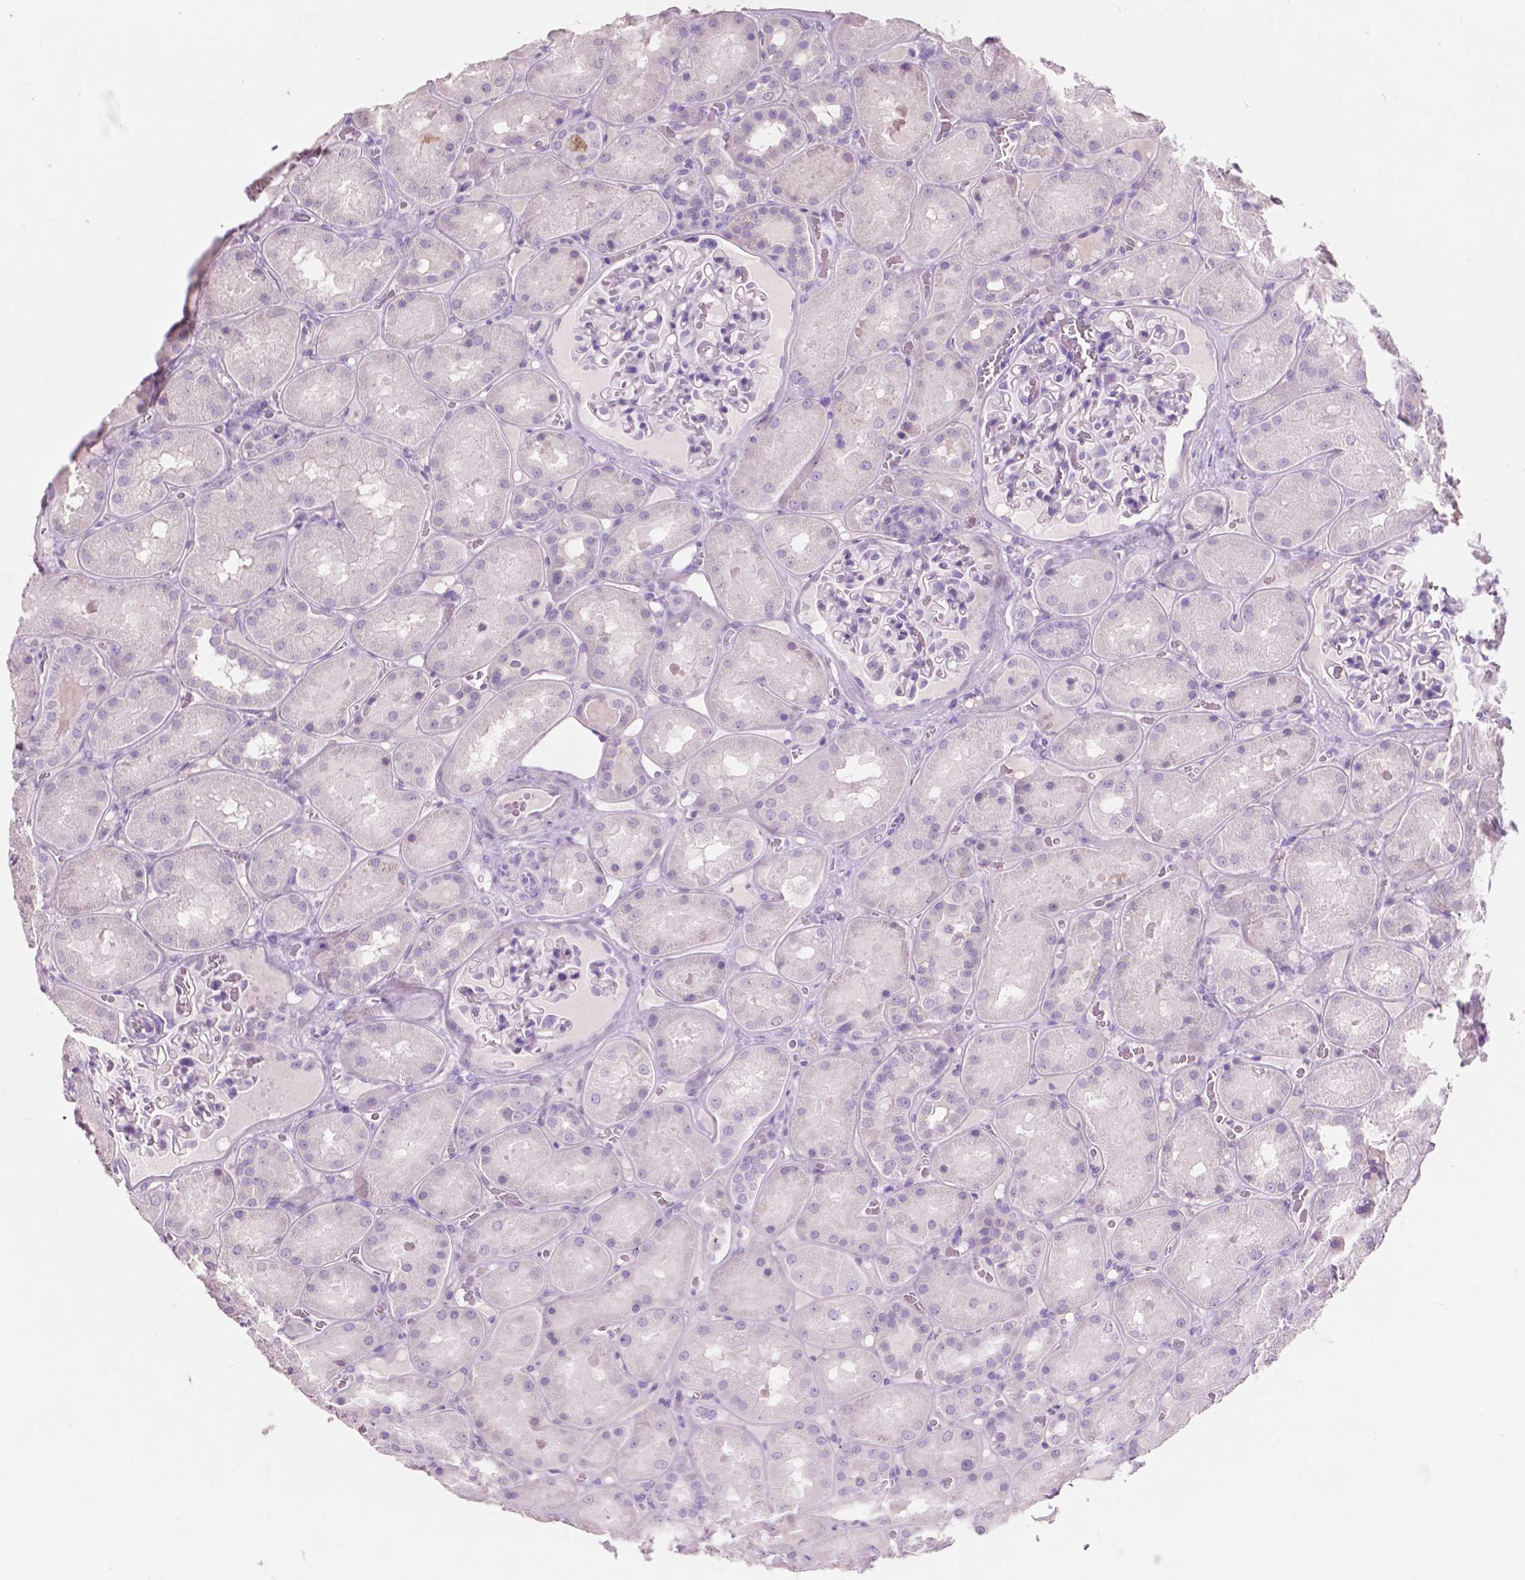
{"staining": {"intensity": "negative", "quantity": "none", "location": "none"}, "tissue": "kidney", "cell_type": "Cells in glomeruli", "image_type": "normal", "snomed": [{"axis": "morphology", "description": "Normal tissue, NOS"}, {"axis": "topography", "description": "Kidney"}], "caption": "Kidney stained for a protein using immunohistochemistry (IHC) shows no positivity cells in glomeruli.", "gene": "IDO1", "patient": {"sex": "male", "age": 73}}